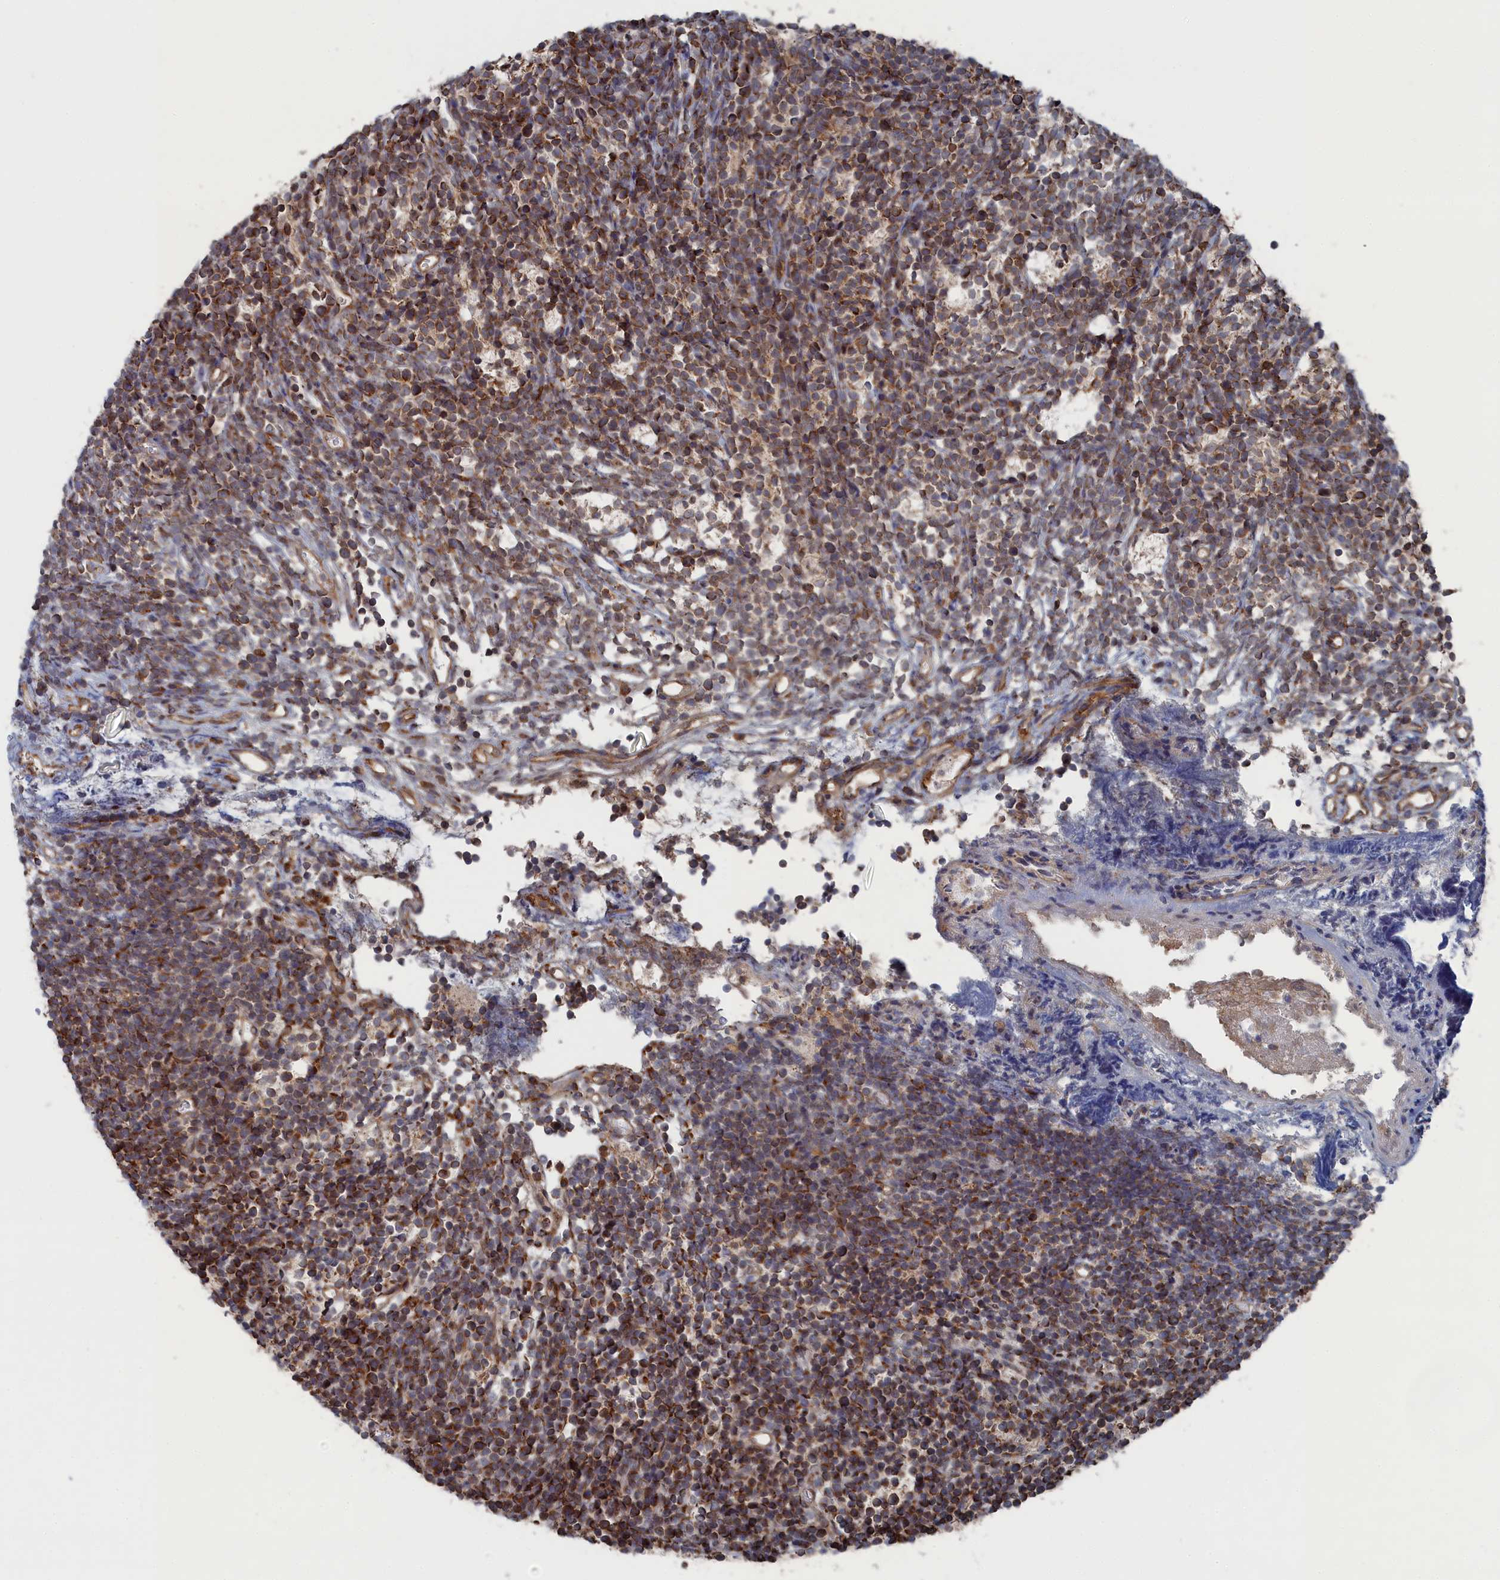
{"staining": {"intensity": "moderate", "quantity": ">75%", "location": "cytoplasmic/membranous"}, "tissue": "glioma", "cell_type": "Tumor cells", "image_type": "cancer", "snomed": [{"axis": "morphology", "description": "Glioma, malignant, Low grade"}, {"axis": "topography", "description": "Brain"}], "caption": "Immunohistochemistry (IHC) (DAB (3,3'-diaminobenzidine)) staining of human malignant glioma (low-grade) shows moderate cytoplasmic/membranous protein positivity in about >75% of tumor cells.", "gene": "BPIFB6", "patient": {"sex": "female", "age": 1}}